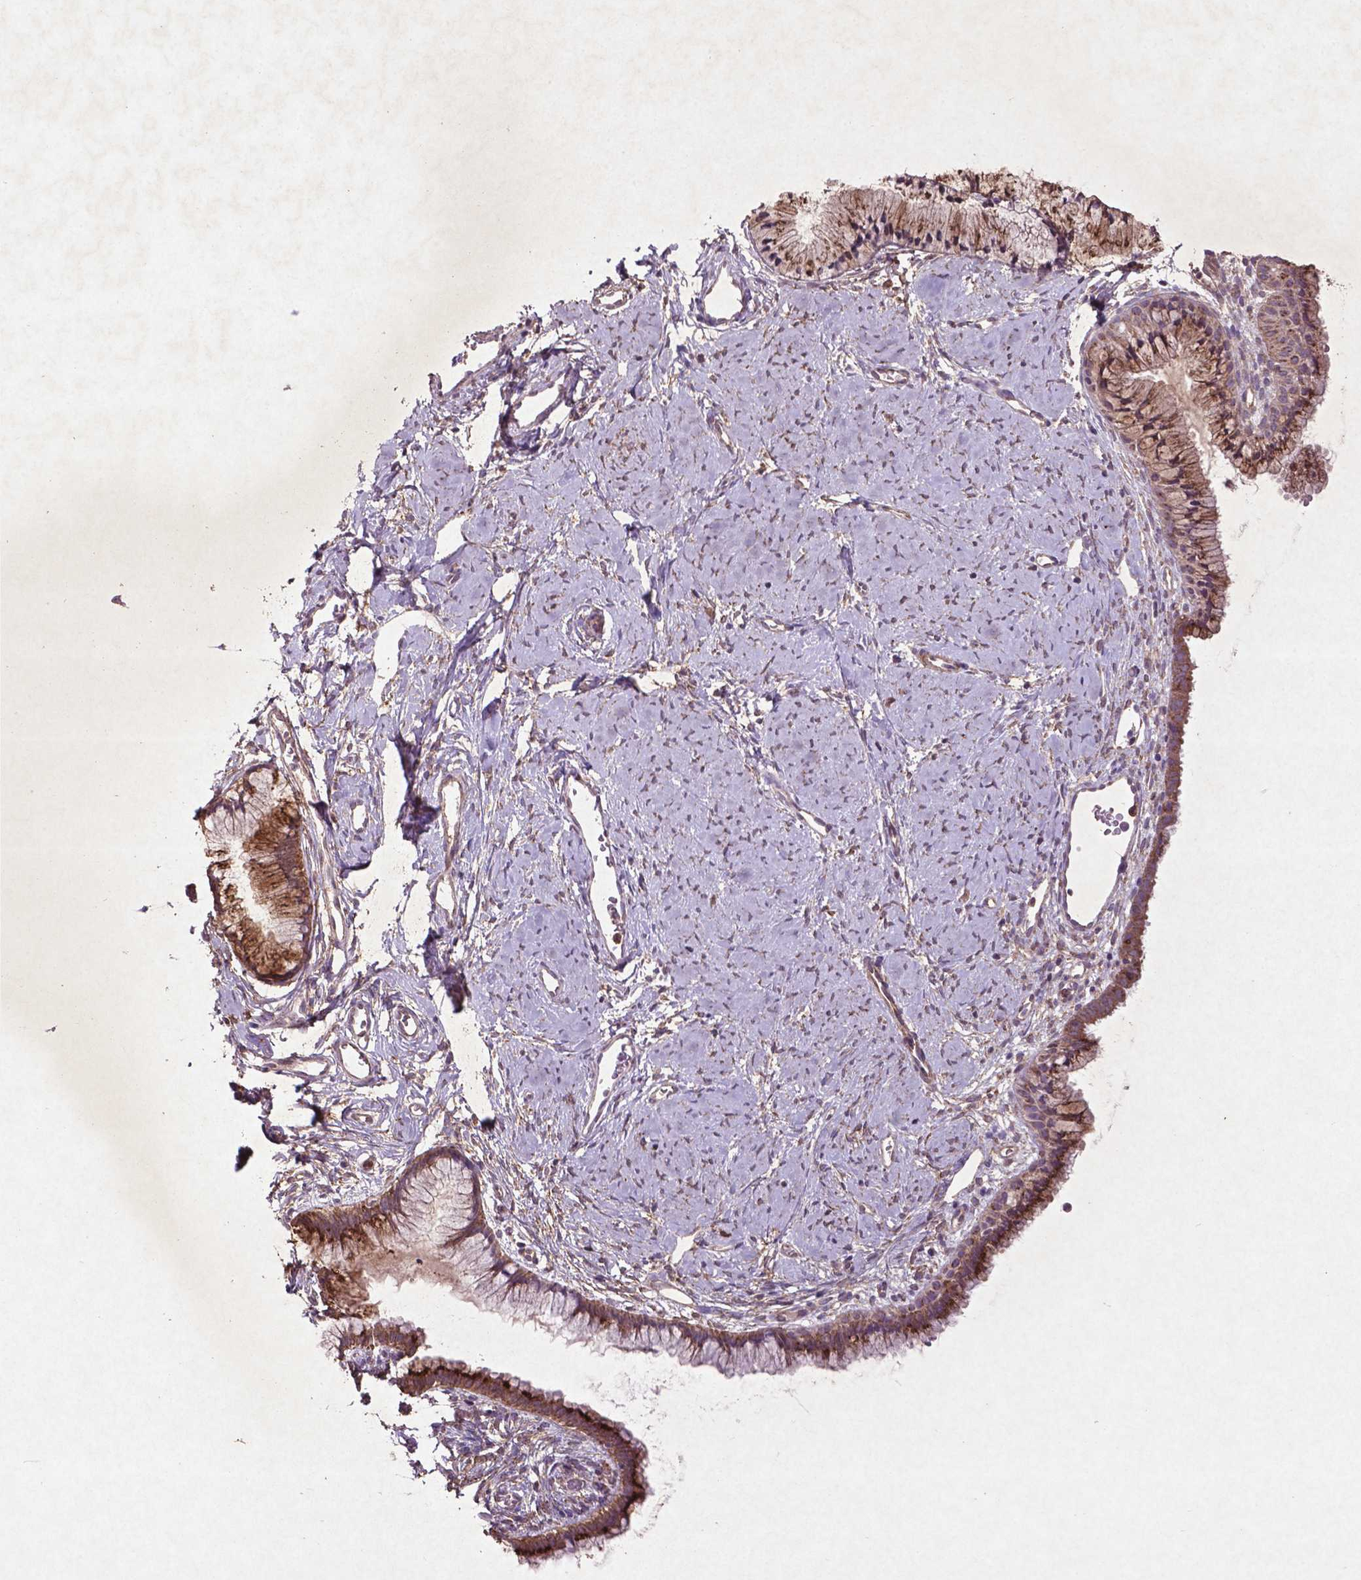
{"staining": {"intensity": "moderate", "quantity": ">75%", "location": "cytoplasmic/membranous"}, "tissue": "cervix", "cell_type": "Glandular cells", "image_type": "normal", "snomed": [{"axis": "morphology", "description": "Normal tissue, NOS"}, {"axis": "topography", "description": "Cervix"}], "caption": "This is a micrograph of IHC staining of normal cervix, which shows moderate positivity in the cytoplasmic/membranous of glandular cells.", "gene": "MTOR", "patient": {"sex": "female", "age": 40}}